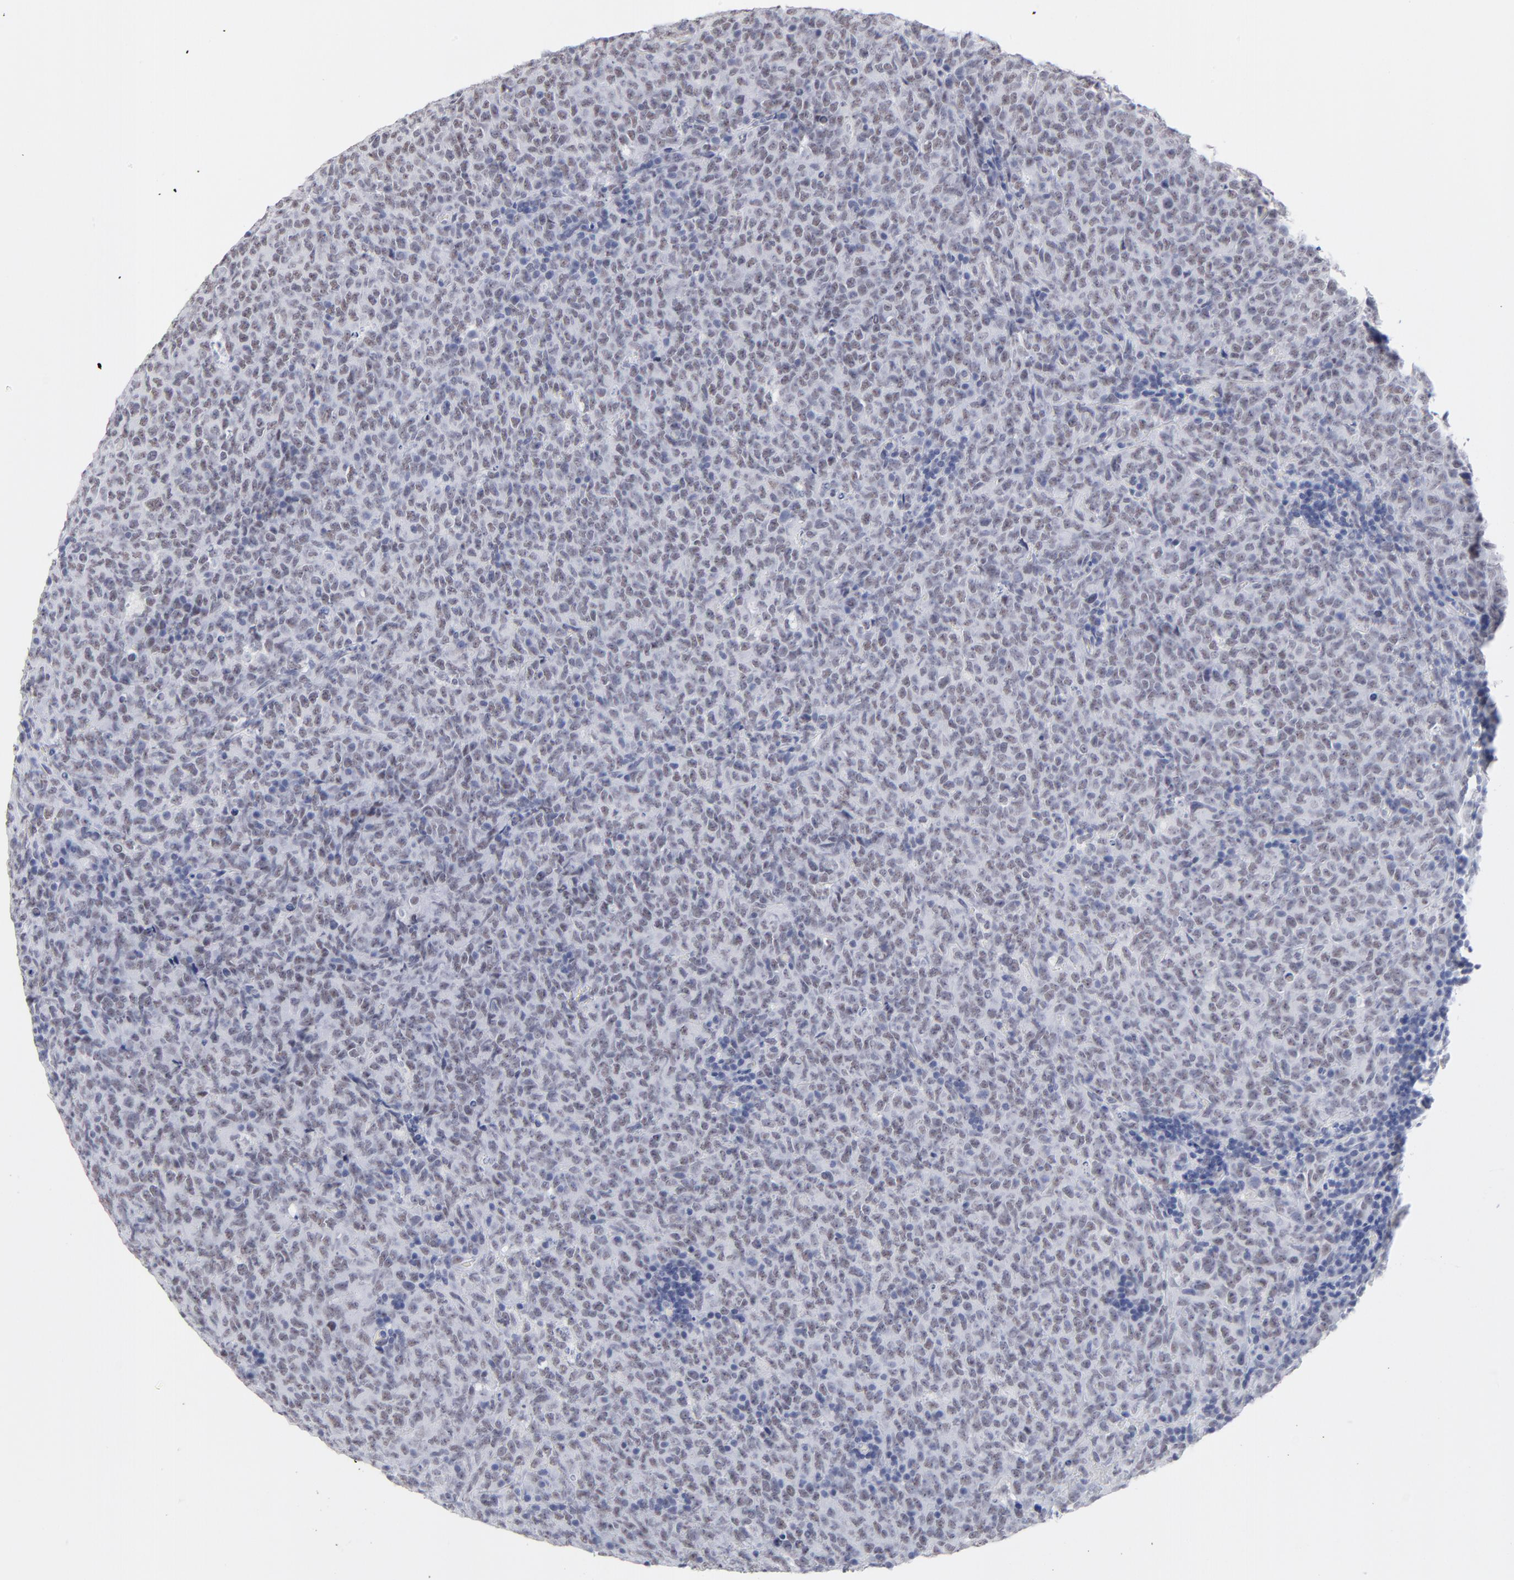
{"staining": {"intensity": "weak", "quantity": ">75%", "location": "nuclear"}, "tissue": "lymphoma", "cell_type": "Tumor cells", "image_type": "cancer", "snomed": [{"axis": "morphology", "description": "Malignant lymphoma, non-Hodgkin's type, High grade"}, {"axis": "topography", "description": "Tonsil"}], "caption": "High-grade malignant lymphoma, non-Hodgkin's type stained with a protein marker reveals weak staining in tumor cells.", "gene": "SNRPB", "patient": {"sex": "female", "age": 36}}